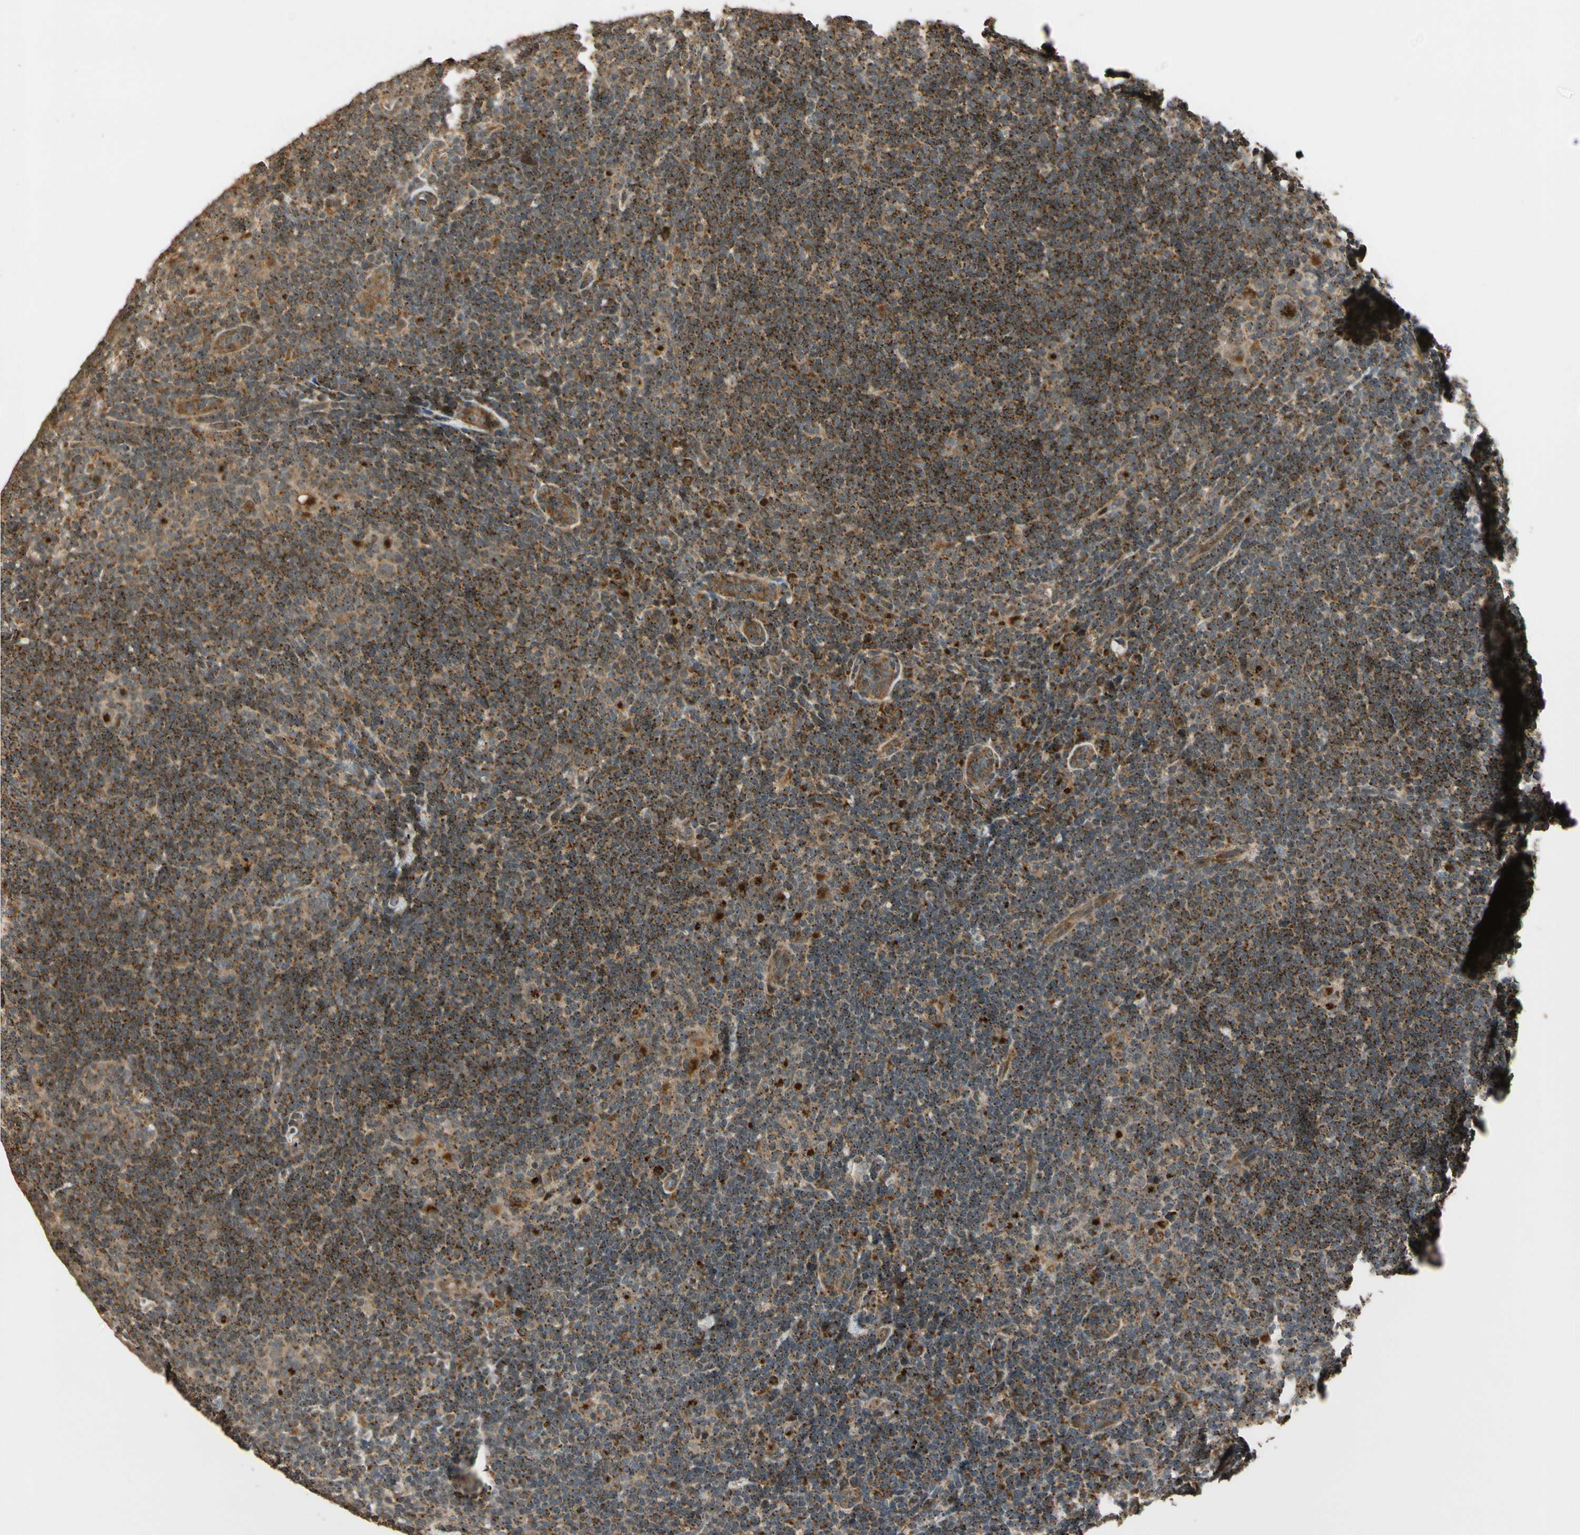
{"staining": {"intensity": "moderate", "quantity": ">75%", "location": "cytoplasmic/membranous"}, "tissue": "lymphoma", "cell_type": "Tumor cells", "image_type": "cancer", "snomed": [{"axis": "morphology", "description": "Hodgkin's disease, NOS"}, {"axis": "topography", "description": "Lymph node"}], "caption": "Immunohistochemistry (IHC) of lymphoma displays medium levels of moderate cytoplasmic/membranous positivity in about >75% of tumor cells.", "gene": "LAMTOR1", "patient": {"sex": "female", "age": 57}}